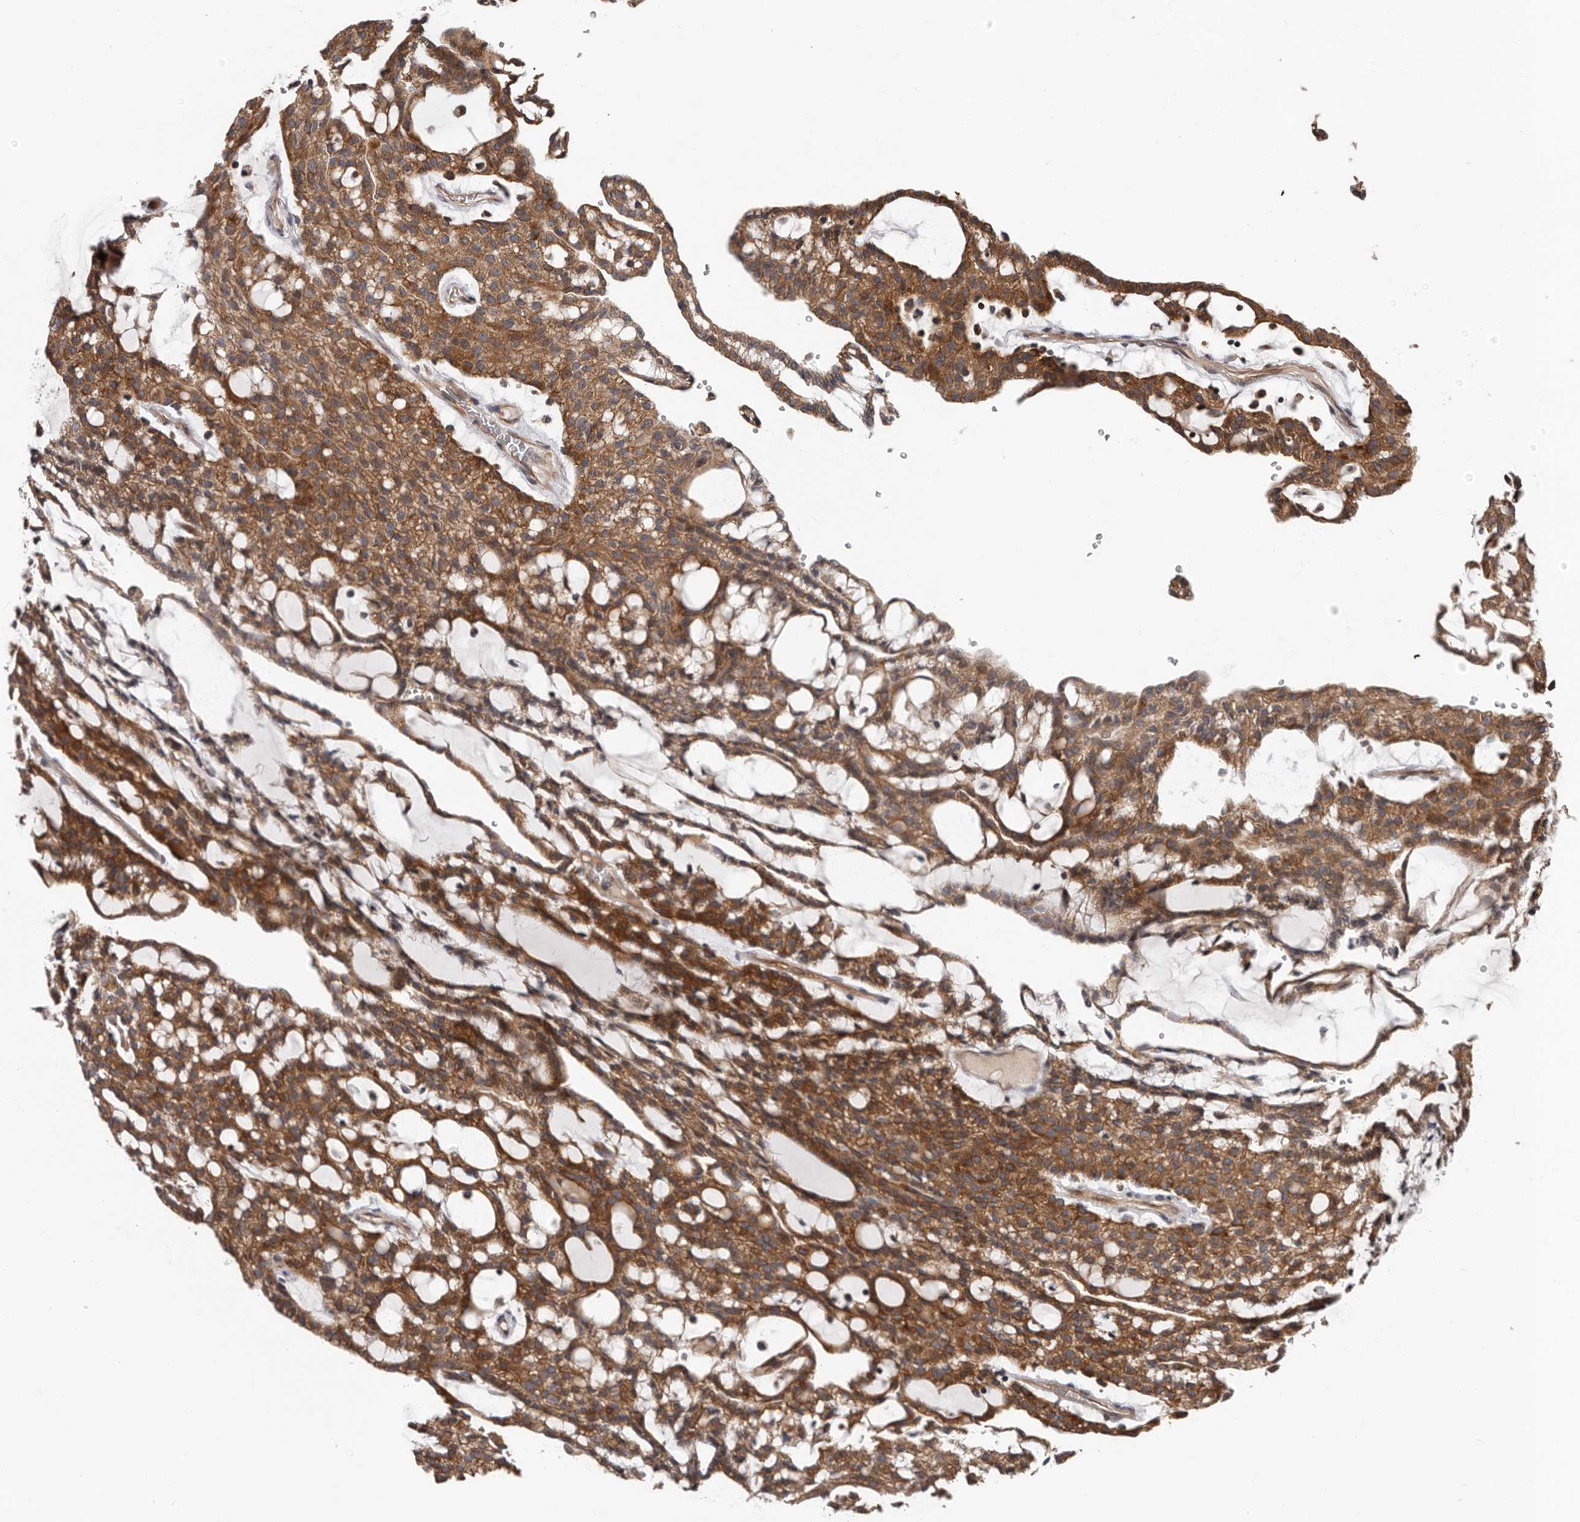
{"staining": {"intensity": "moderate", "quantity": ">75%", "location": "cytoplasmic/membranous"}, "tissue": "renal cancer", "cell_type": "Tumor cells", "image_type": "cancer", "snomed": [{"axis": "morphology", "description": "Adenocarcinoma, NOS"}, {"axis": "topography", "description": "Kidney"}], "caption": "Immunohistochemical staining of renal cancer (adenocarcinoma) shows medium levels of moderate cytoplasmic/membranous positivity in about >75% of tumor cells. The staining was performed using DAB (3,3'-diaminobenzidine), with brown indicating positive protein expression. Nuclei are stained blue with hematoxylin.", "gene": "VPS37A", "patient": {"sex": "male", "age": 63}}